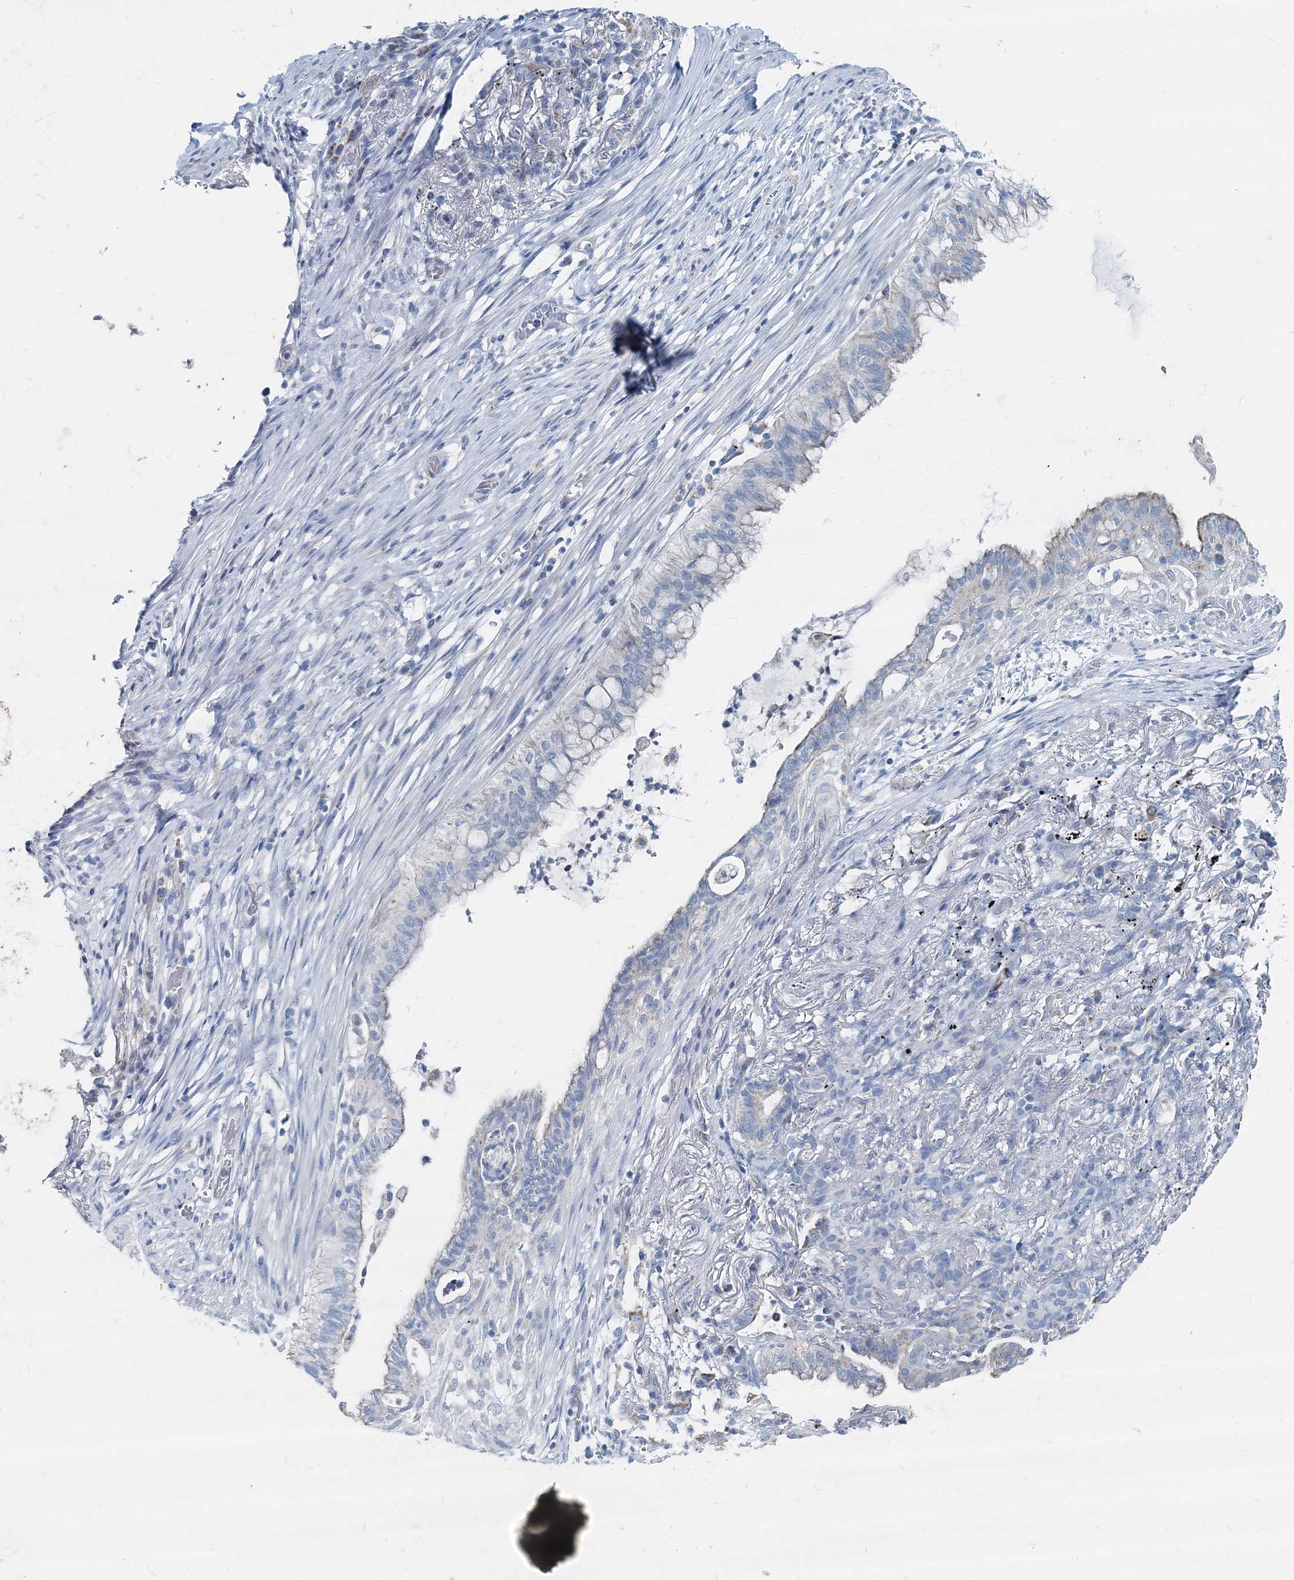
{"staining": {"intensity": "negative", "quantity": "none", "location": "none"}, "tissue": "lung cancer", "cell_type": "Tumor cells", "image_type": "cancer", "snomed": [{"axis": "morphology", "description": "Adenocarcinoma, NOS"}, {"axis": "topography", "description": "Lung"}], "caption": "This photomicrograph is of adenocarcinoma (lung) stained with immunohistochemistry to label a protein in brown with the nuclei are counter-stained blue. There is no positivity in tumor cells.", "gene": "GABARAPL2", "patient": {"sex": "female", "age": 70}}